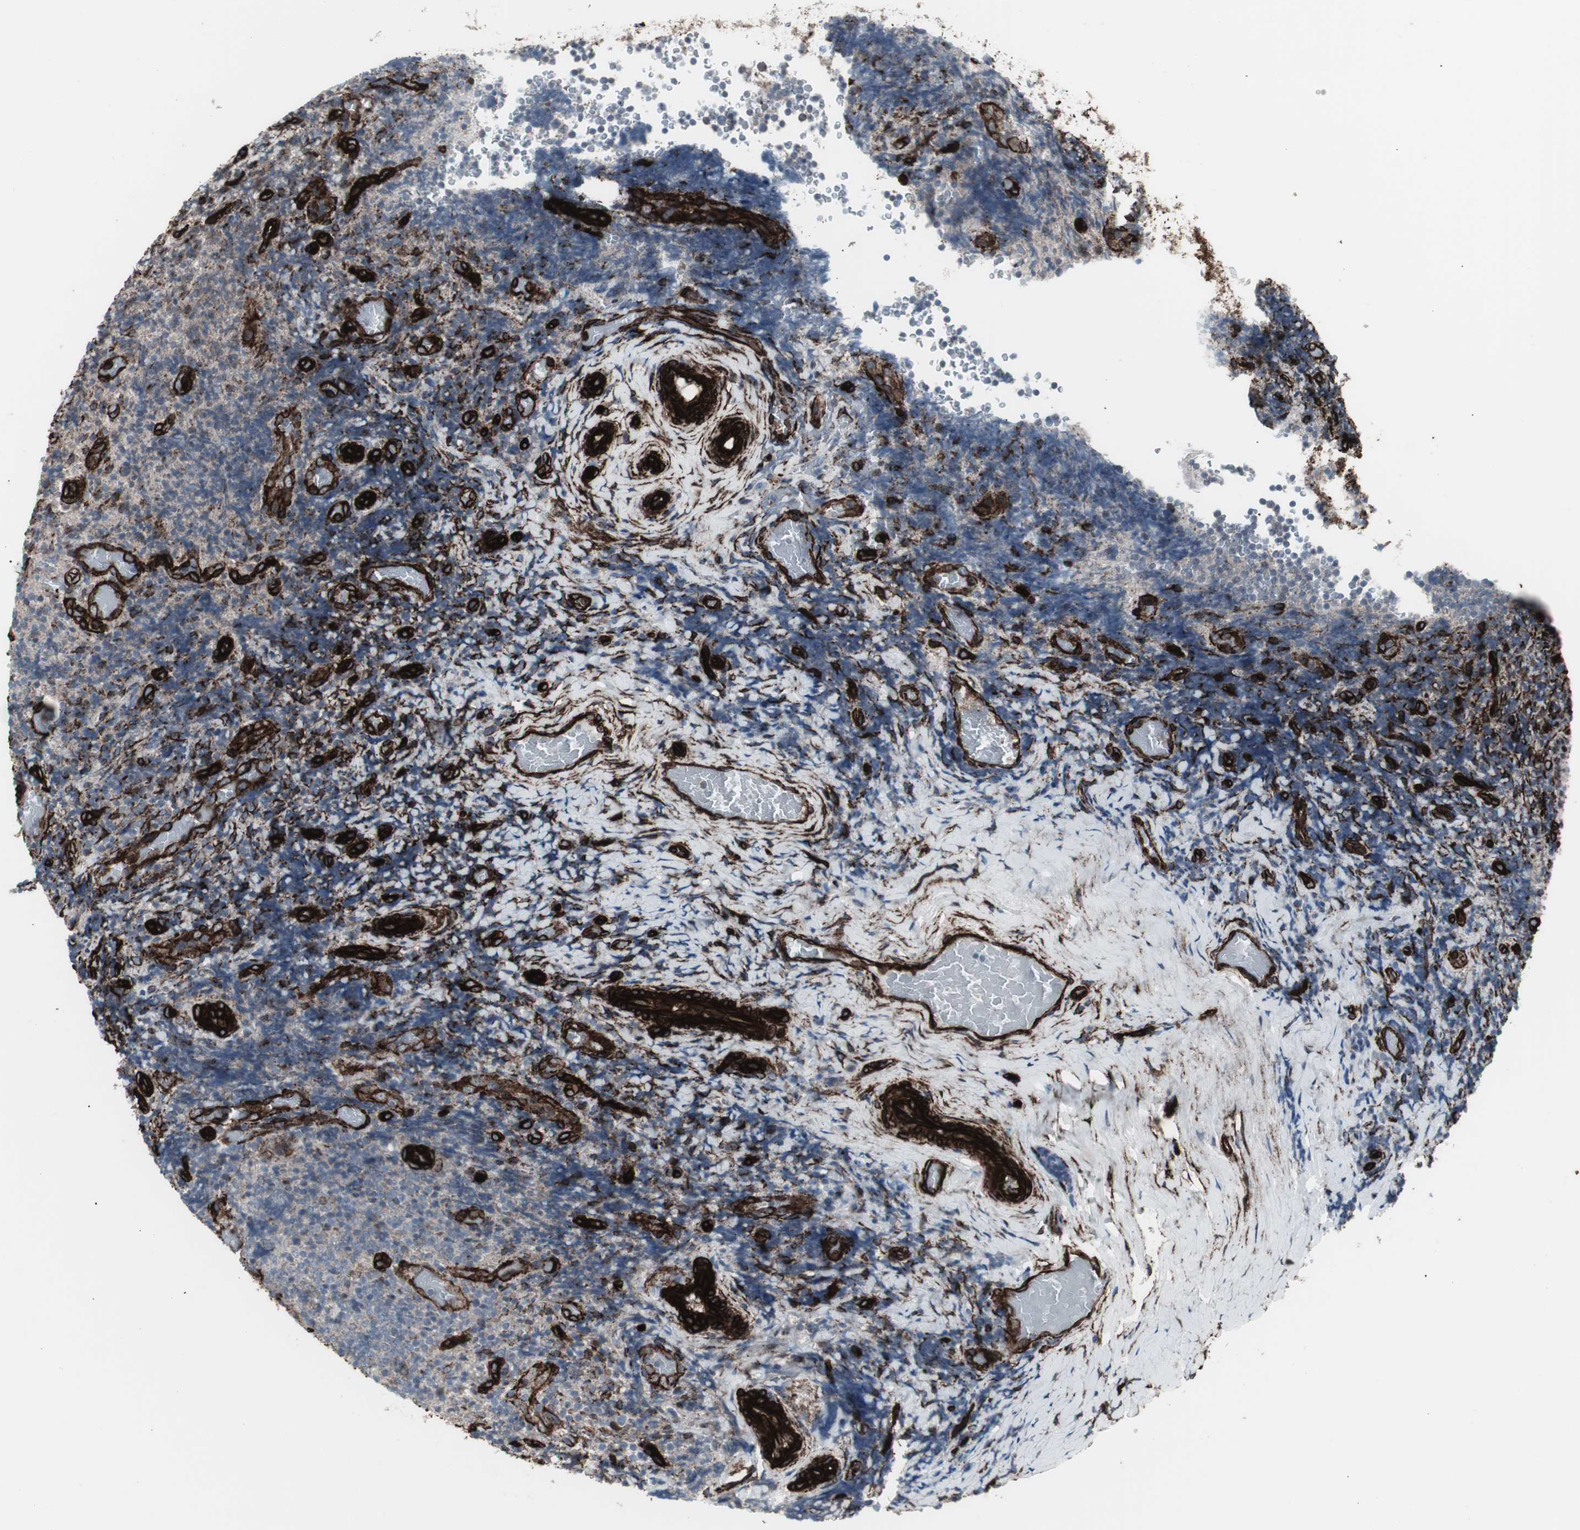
{"staining": {"intensity": "negative", "quantity": "none", "location": "none"}, "tissue": "lymphoma", "cell_type": "Tumor cells", "image_type": "cancer", "snomed": [{"axis": "morphology", "description": "Malignant lymphoma, non-Hodgkin's type, High grade"}, {"axis": "topography", "description": "Tonsil"}], "caption": "Immunohistochemistry photomicrograph of neoplastic tissue: high-grade malignant lymphoma, non-Hodgkin's type stained with DAB demonstrates no significant protein staining in tumor cells.", "gene": "PDGFA", "patient": {"sex": "female", "age": 36}}